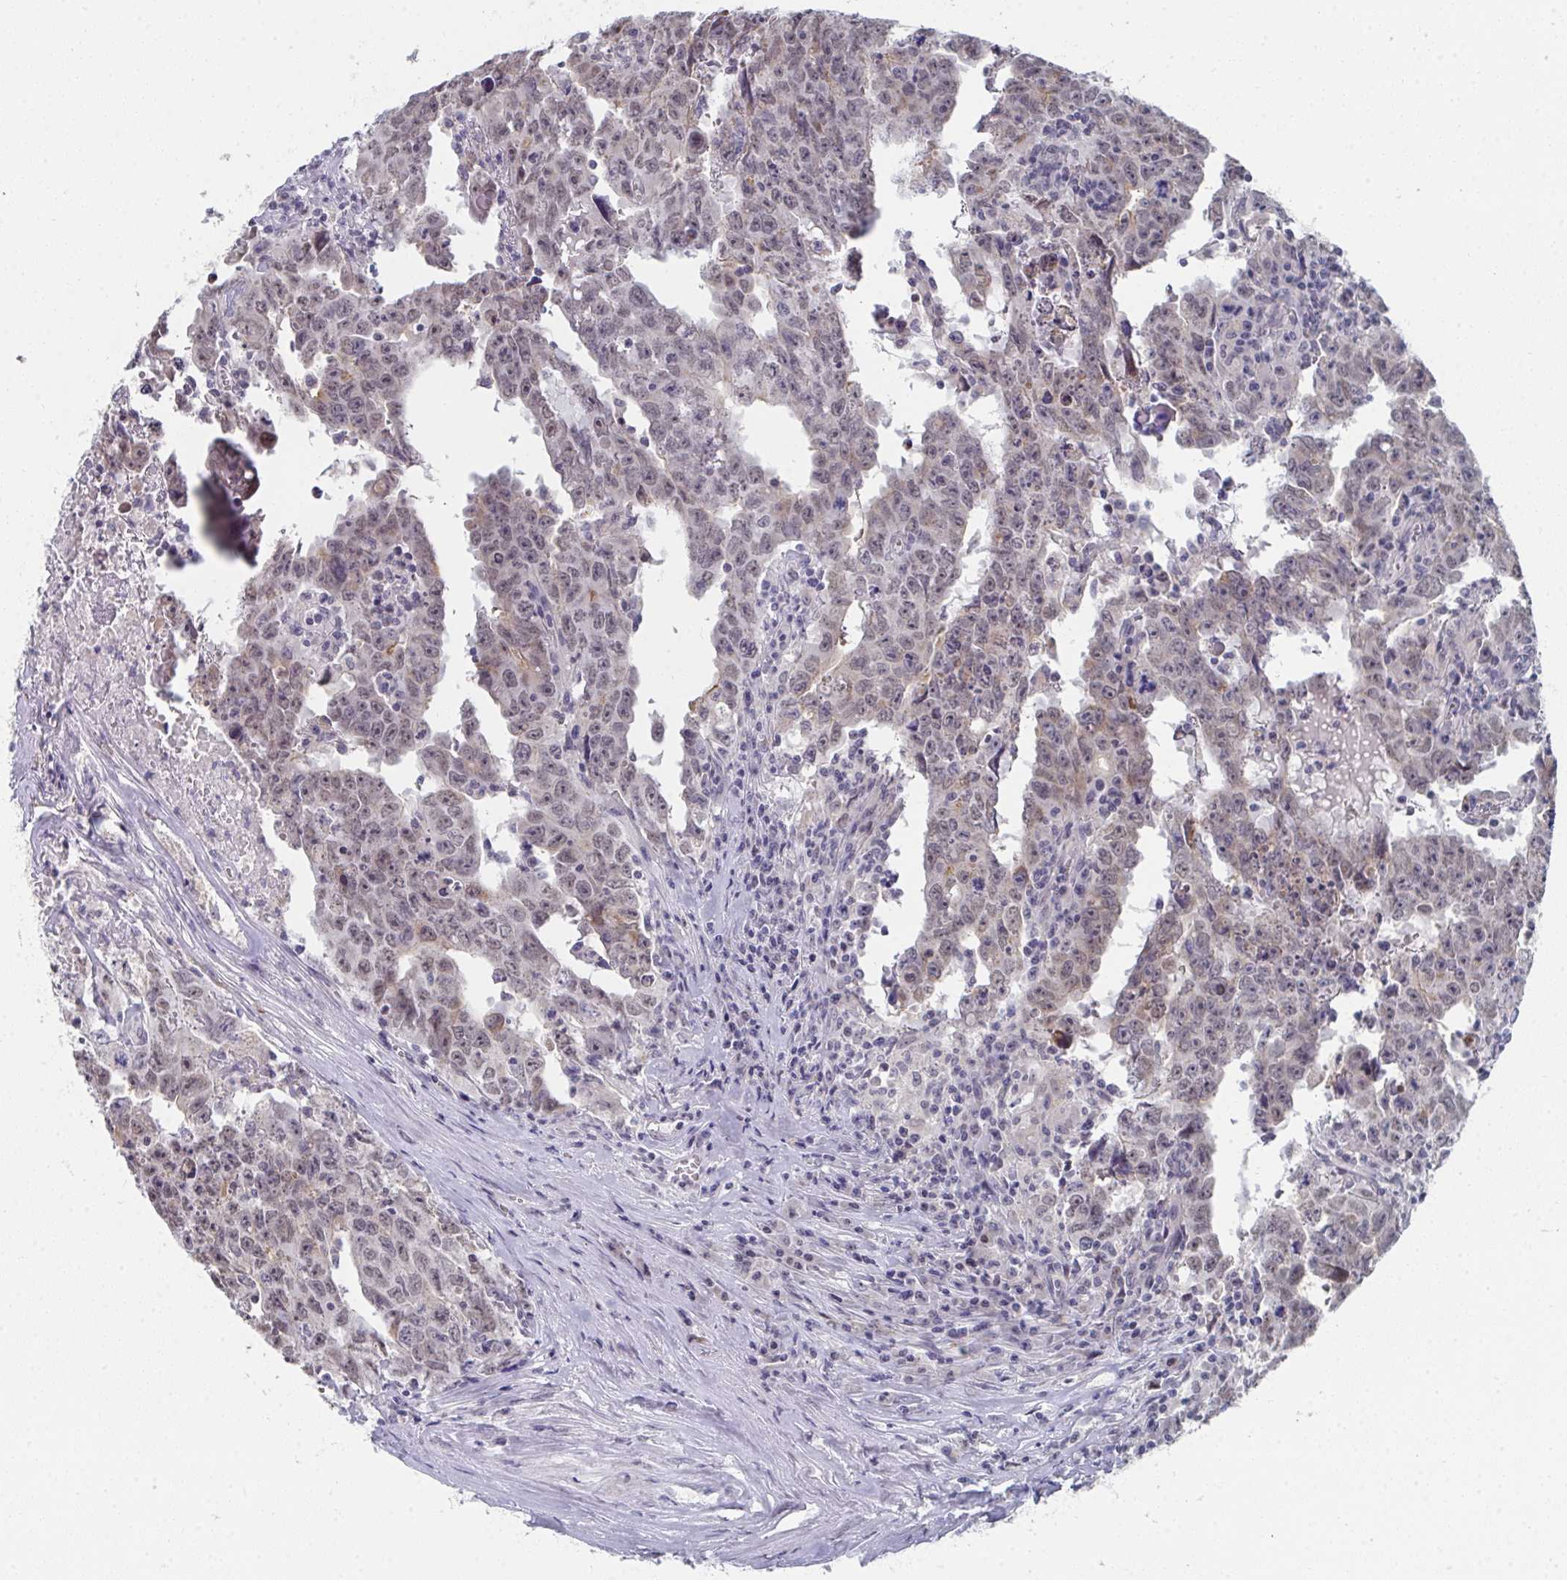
{"staining": {"intensity": "weak", "quantity": "<25%", "location": "nuclear"}, "tissue": "testis cancer", "cell_type": "Tumor cells", "image_type": "cancer", "snomed": [{"axis": "morphology", "description": "Carcinoma, Embryonal, NOS"}, {"axis": "topography", "description": "Testis"}], "caption": "Human testis cancer (embryonal carcinoma) stained for a protein using immunohistochemistry demonstrates no expression in tumor cells.", "gene": "VWDE", "patient": {"sex": "male", "age": 22}}